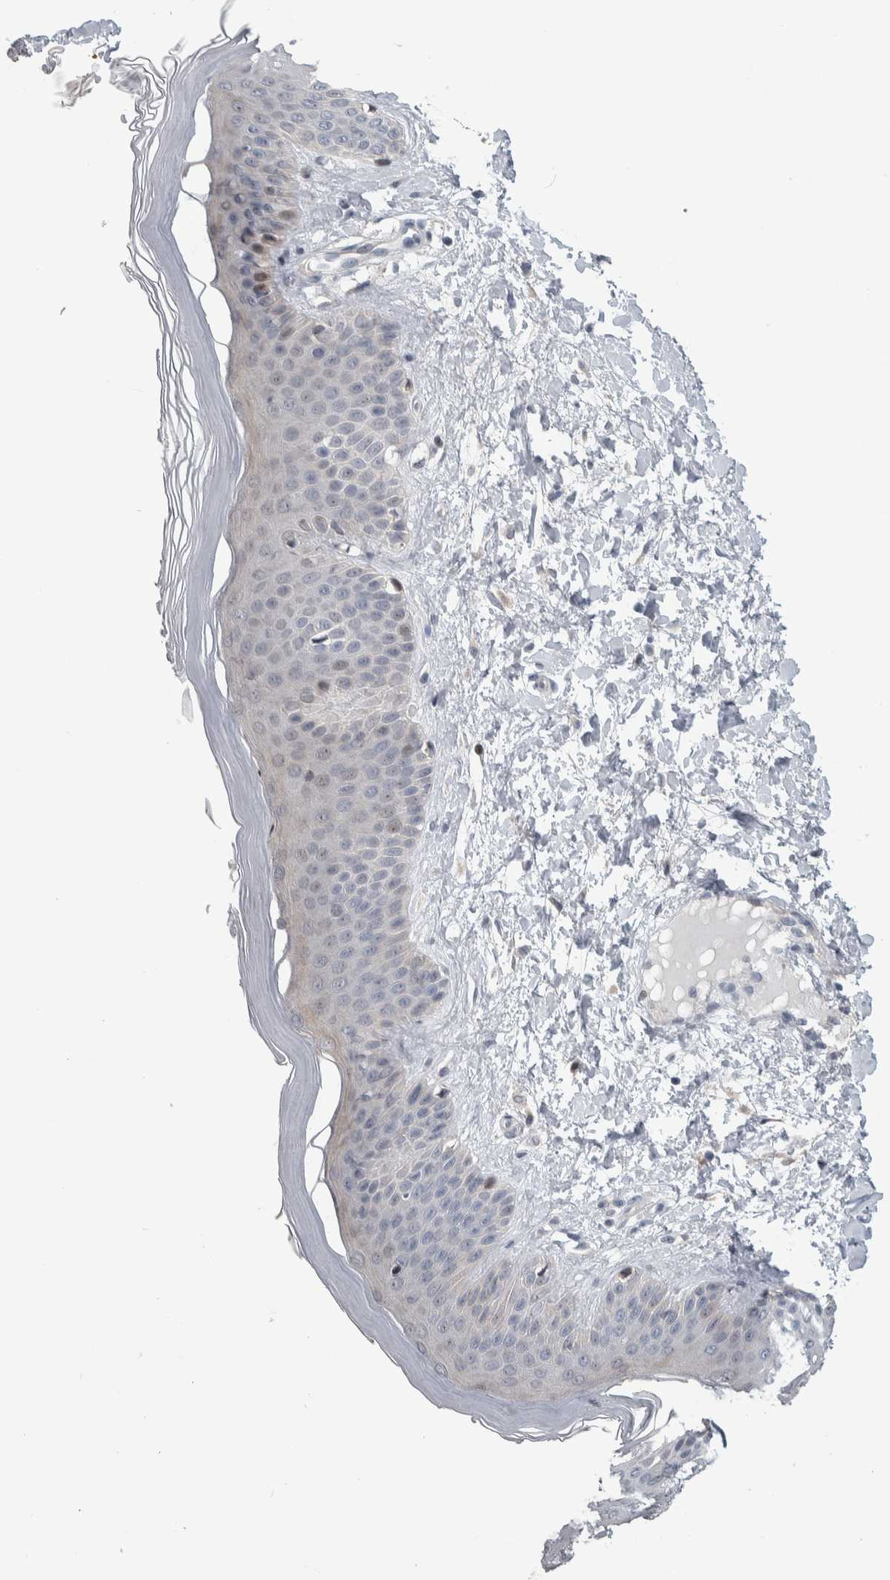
{"staining": {"intensity": "negative", "quantity": "none", "location": "none"}, "tissue": "skin", "cell_type": "Fibroblasts", "image_type": "normal", "snomed": [{"axis": "morphology", "description": "Normal tissue, NOS"}, {"axis": "morphology", "description": "Malignant melanoma, Metastatic site"}, {"axis": "topography", "description": "Skin"}], "caption": "This is an immunohistochemistry (IHC) photomicrograph of benign human skin. There is no positivity in fibroblasts.", "gene": "PRRG4", "patient": {"sex": "male", "age": 41}}